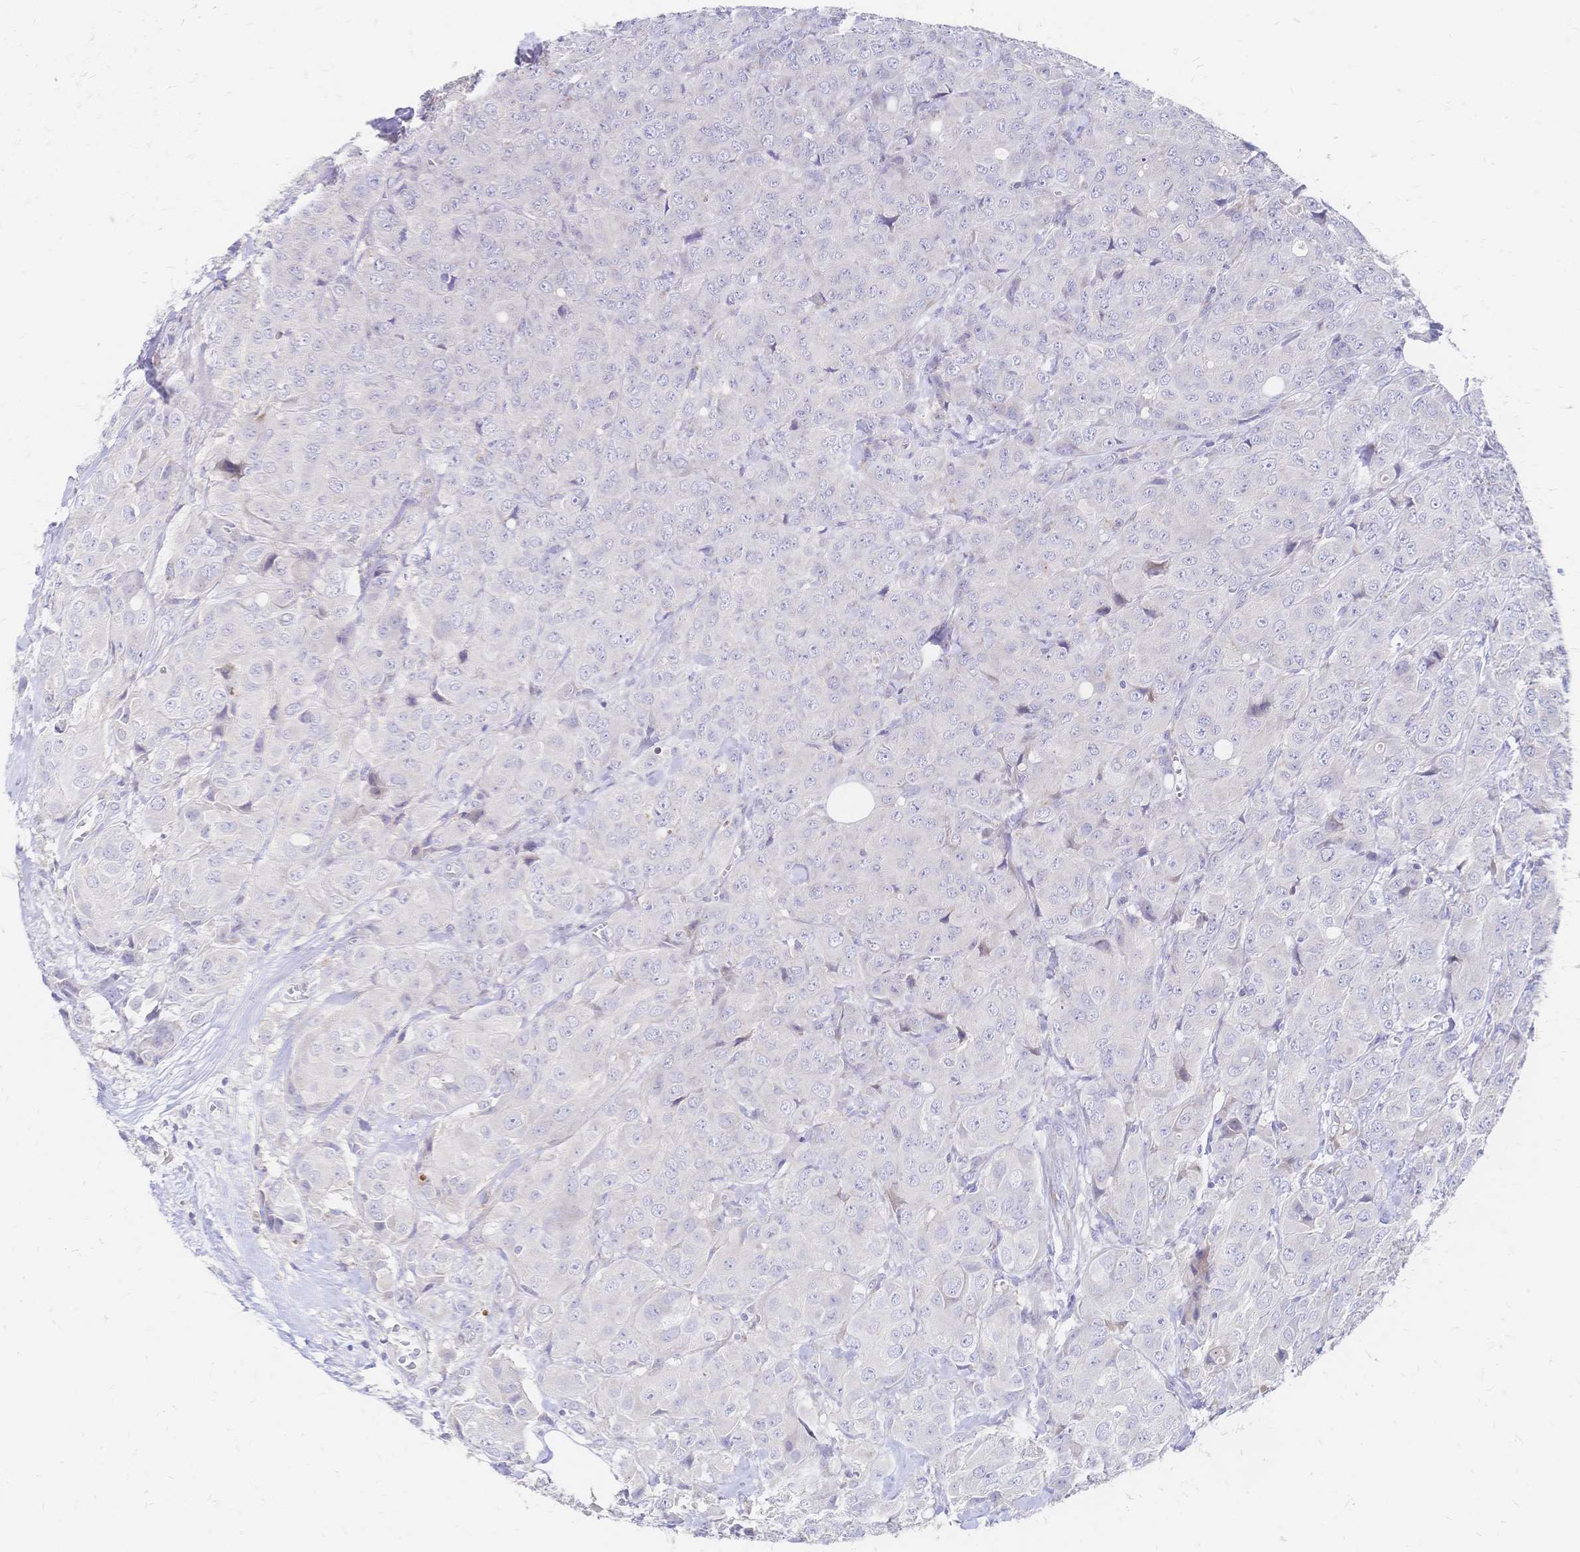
{"staining": {"intensity": "negative", "quantity": "none", "location": "none"}, "tissue": "breast cancer", "cell_type": "Tumor cells", "image_type": "cancer", "snomed": [{"axis": "morphology", "description": "Duct carcinoma"}, {"axis": "topography", "description": "Breast"}], "caption": "Breast cancer was stained to show a protein in brown. There is no significant positivity in tumor cells. The staining was performed using DAB (3,3'-diaminobenzidine) to visualize the protein expression in brown, while the nuclei were stained in blue with hematoxylin (Magnification: 20x).", "gene": "VWC2L", "patient": {"sex": "female", "age": 43}}